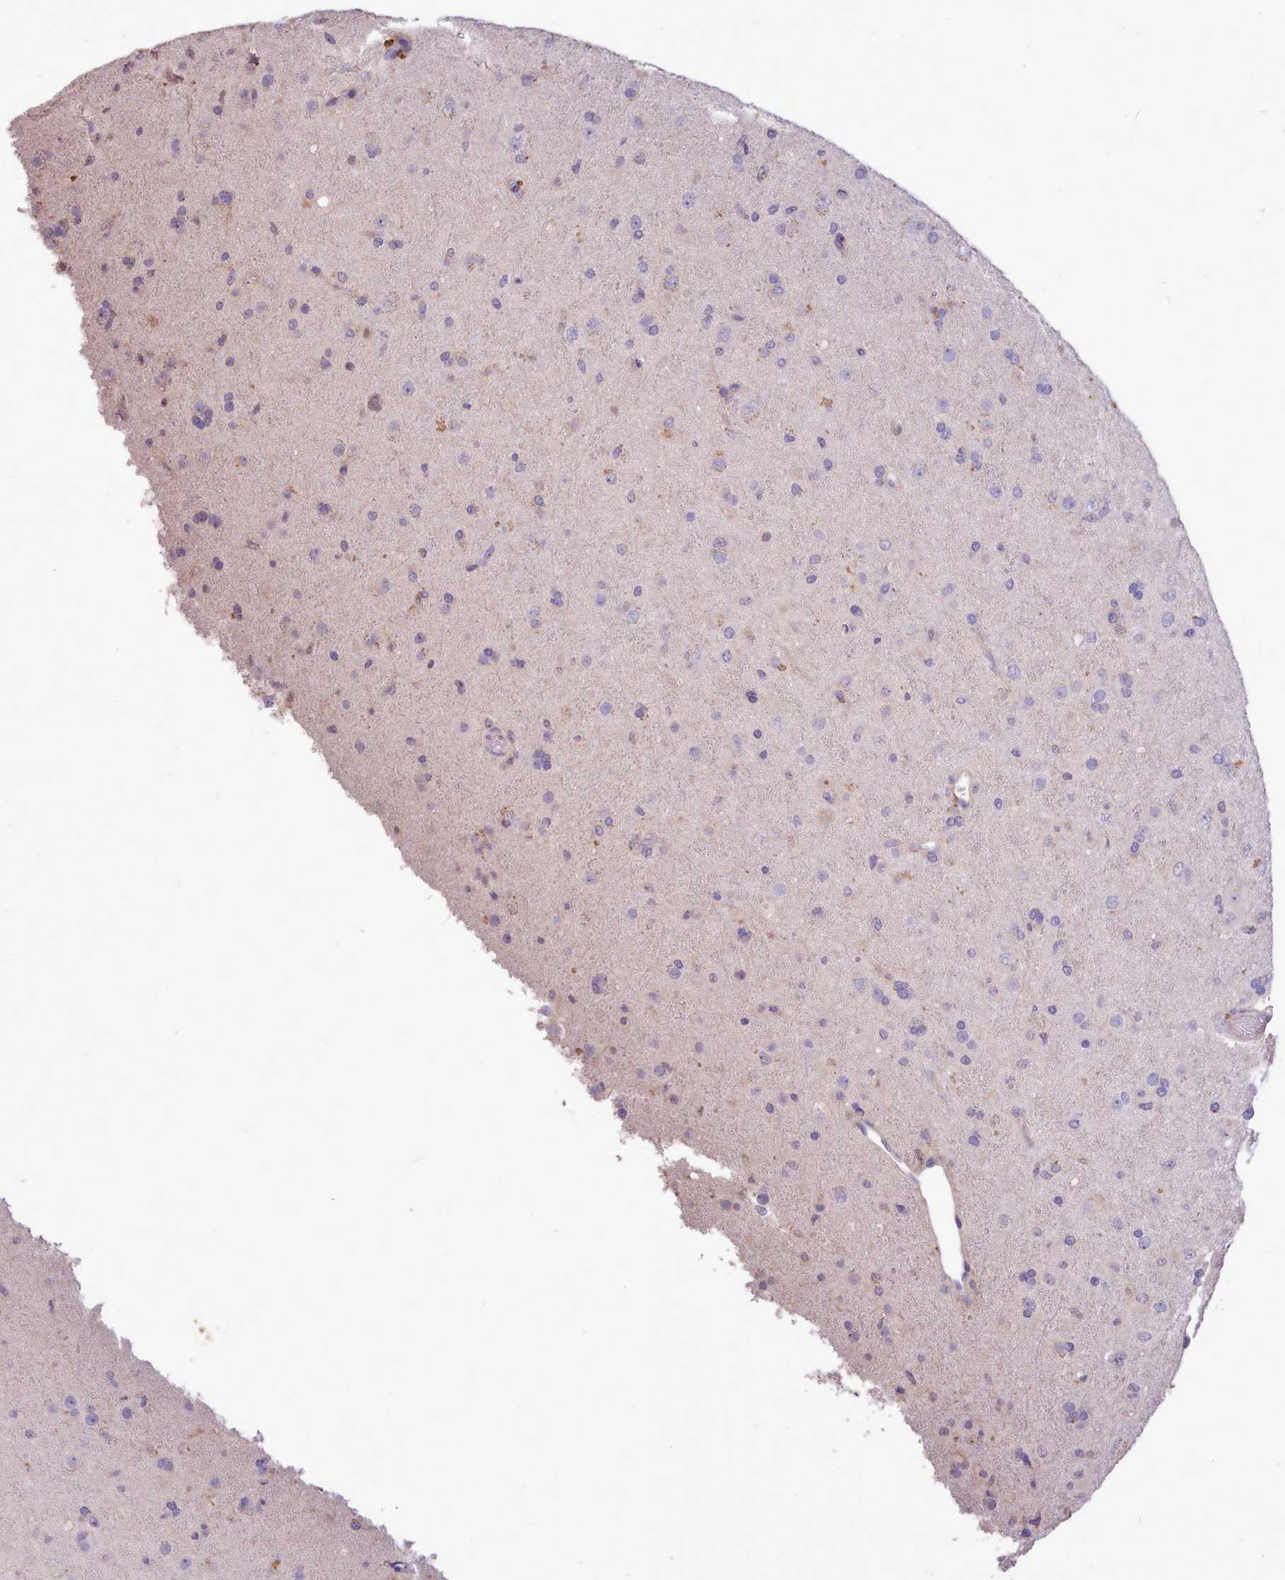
{"staining": {"intensity": "negative", "quantity": "none", "location": "none"}, "tissue": "glioma", "cell_type": "Tumor cells", "image_type": "cancer", "snomed": [{"axis": "morphology", "description": "Glioma, malignant, Low grade"}, {"axis": "topography", "description": "Brain"}], "caption": "An immunohistochemistry micrograph of malignant glioma (low-grade) is shown. There is no staining in tumor cells of malignant glioma (low-grade). The staining is performed using DAB brown chromogen with nuclei counter-stained in using hematoxylin.", "gene": "ZNF607", "patient": {"sex": "male", "age": 65}}